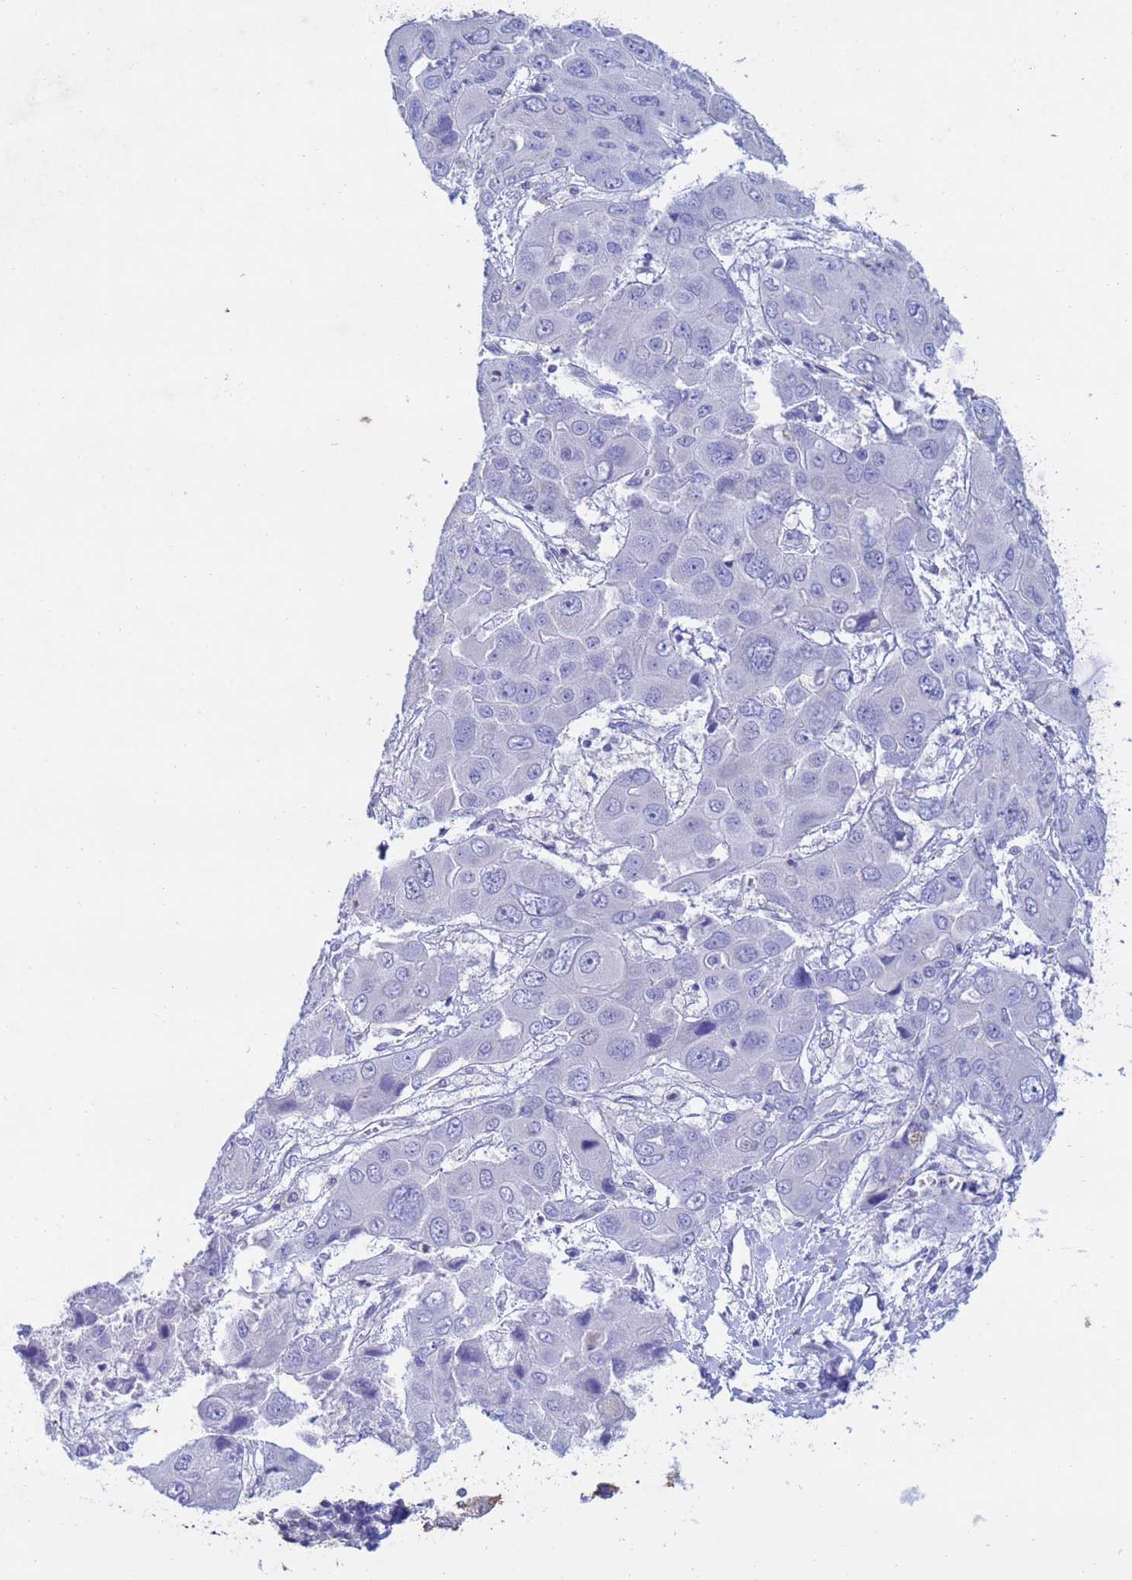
{"staining": {"intensity": "negative", "quantity": "none", "location": "none"}, "tissue": "liver cancer", "cell_type": "Tumor cells", "image_type": "cancer", "snomed": [{"axis": "morphology", "description": "Cholangiocarcinoma"}, {"axis": "topography", "description": "Liver"}], "caption": "Tumor cells are negative for brown protein staining in liver cholangiocarcinoma.", "gene": "CSTB", "patient": {"sex": "male", "age": 67}}